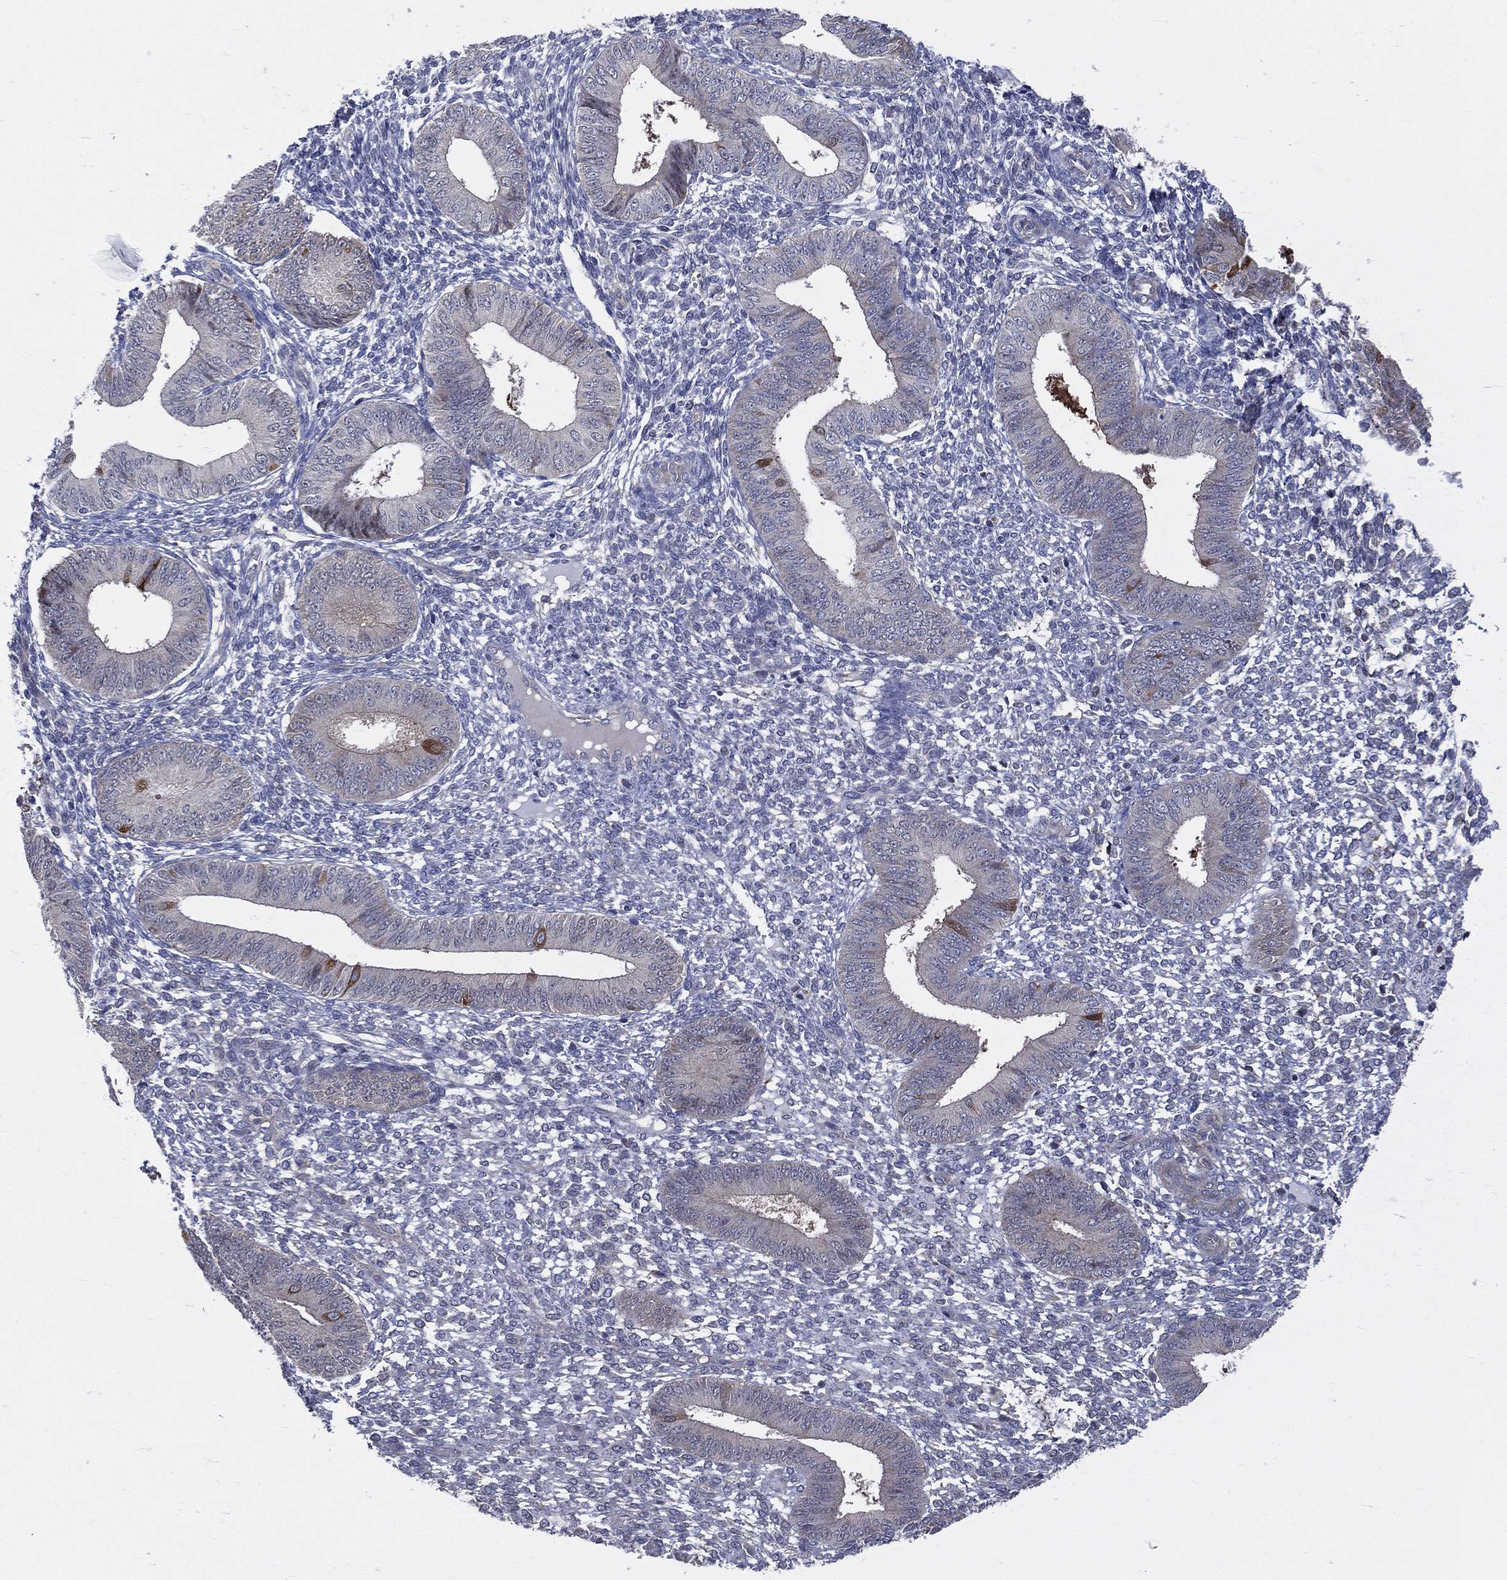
{"staining": {"intensity": "negative", "quantity": "none", "location": "none"}, "tissue": "endometrium", "cell_type": "Cells in endometrial stroma", "image_type": "normal", "snomed": [{"axis": "morphology", "description": "Normal tissue, NOS"}, {"axis": "topography", "description": "Endometrium"}], "caption": "Cells in endometrial stroma show no significant protein expression in benign endometrium. (Stains: DAB (3,3'-diaminobenzidine) IHC with hematoxylin counter stain, Microscopy: brightfield microscopy at high magnification).", "gene": "POMZP3", "patient": {"sex": "female", "age": 42}}